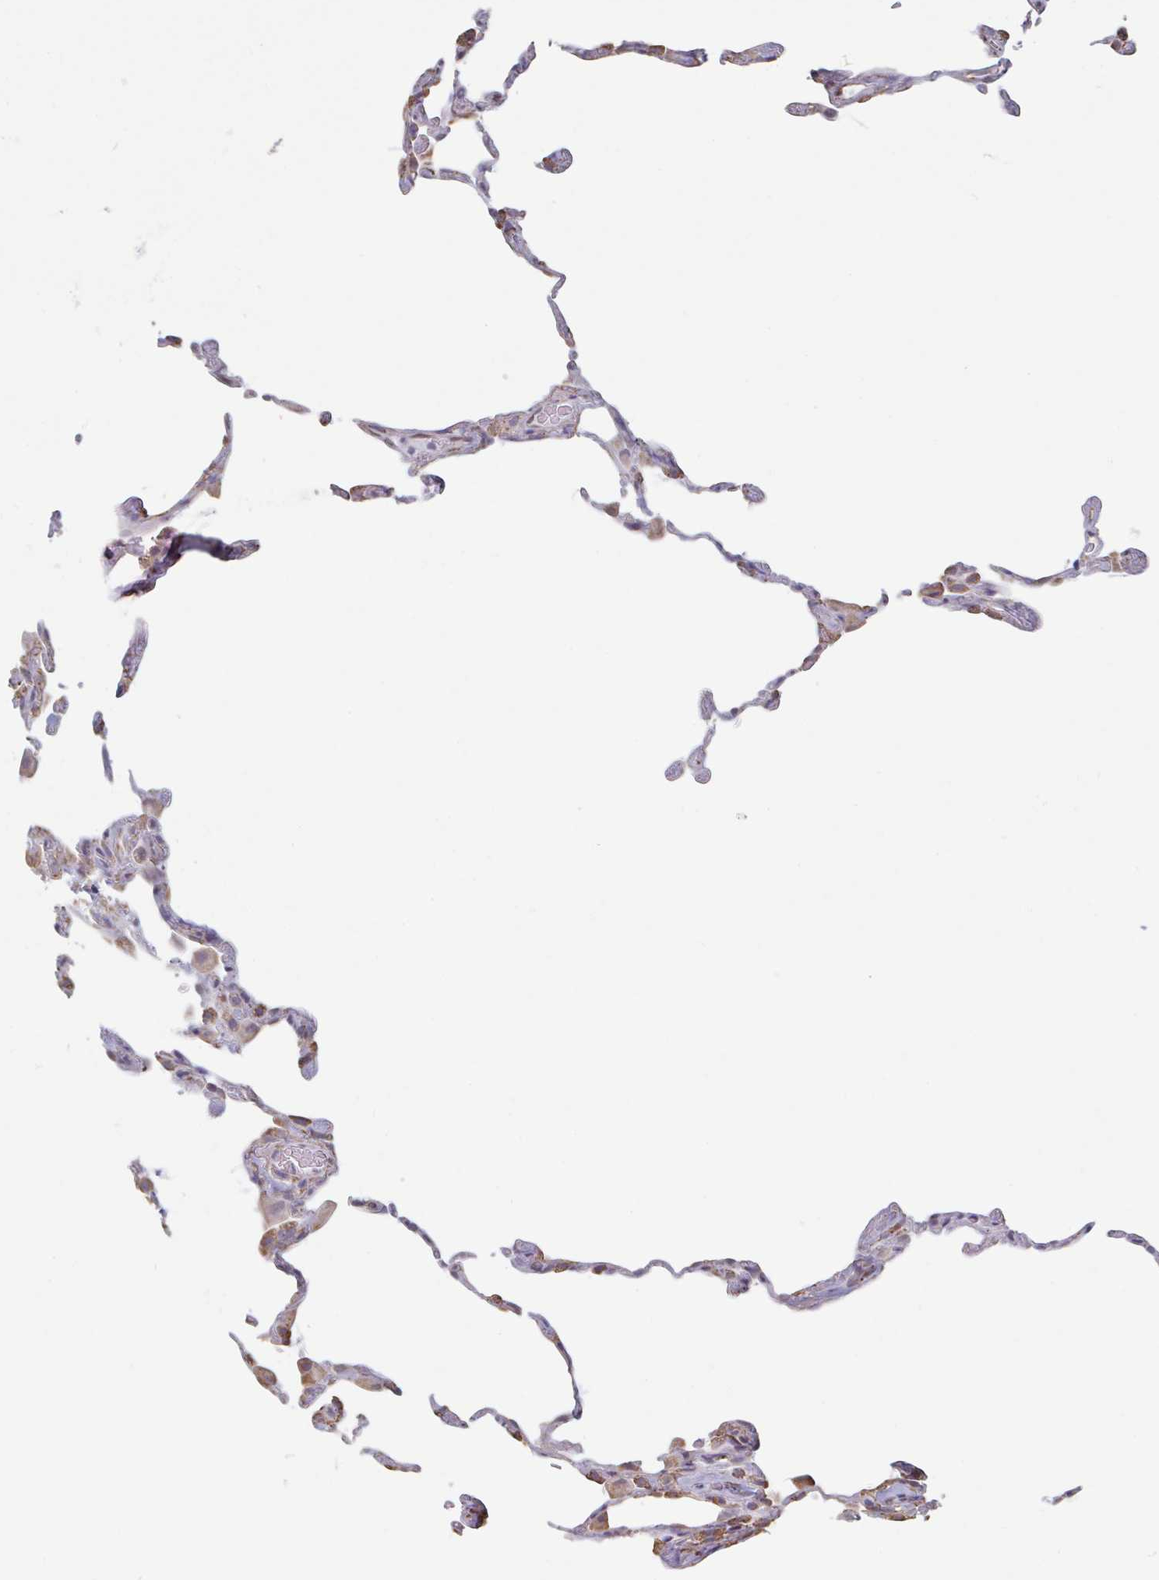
{"staining": {"intensity": "moderate", "quantity": "<25%", "location": "cytoplasmic/membranous"}, "tissue": "lung", "cell_type": "Alveolar cells", "image_type": "normal", "snomed": [{"axis": "morphology", "description": "Normal tissue, NOS"}, {"axis": "topography", "description": "Lung"}], "caption": "Brown immunohistochemical staining in normal human lung demonstrates moderate cytoplasmic/membranous staining in about <25% of alveolar cells.", "gene": "RAB5IF", "patient": {"sex": "female", "age": 57}}